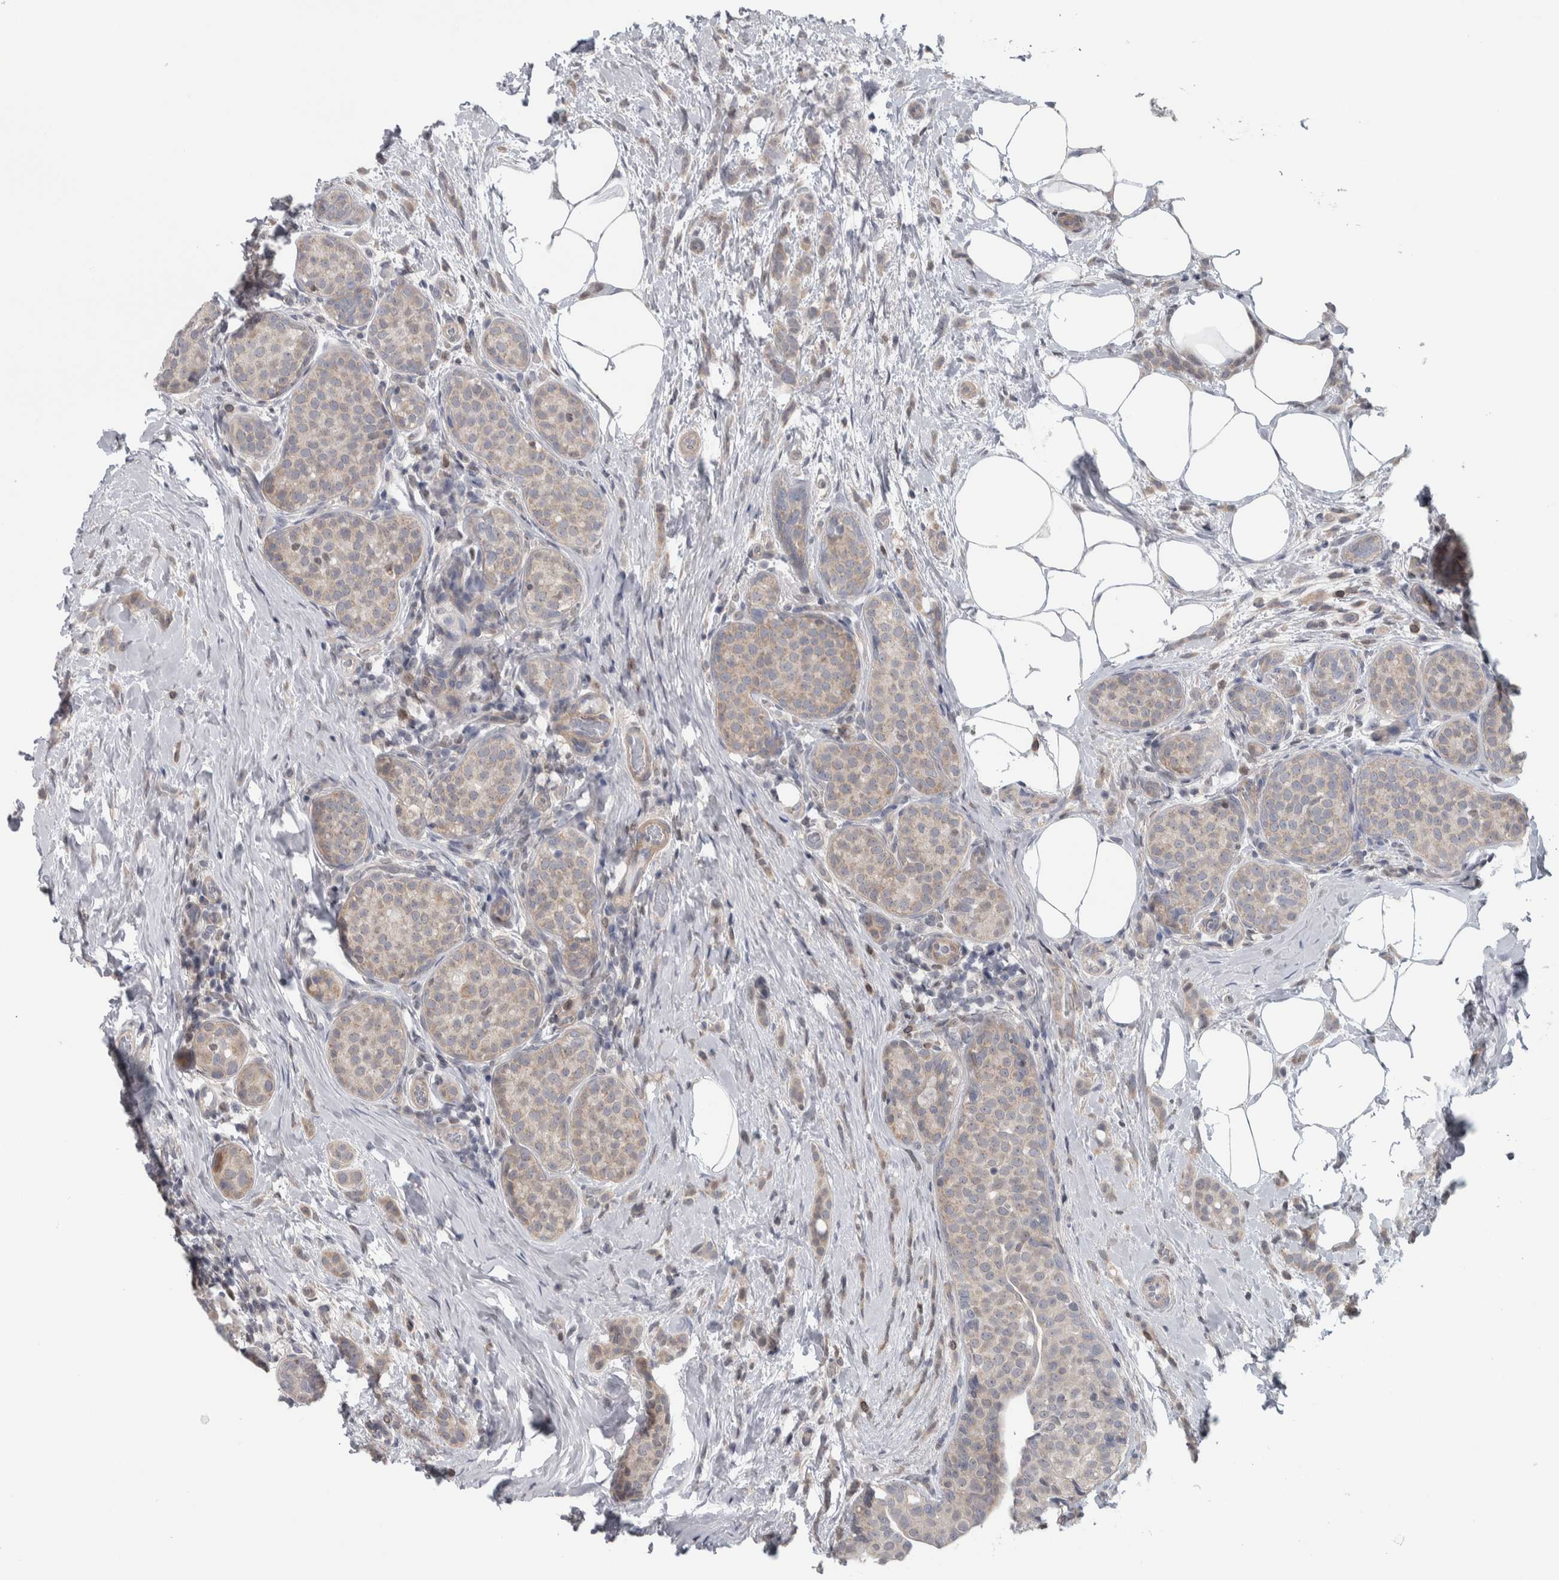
{"staining": {"intensity": "weak", "quantity": ">75%", "location": "cytoplasmic/membranous"}, "tissue": "breast cancer", "cell_type": "Tumor cells", "image_type": "cancer", "snomed": [{"axis": "morphology", "description": "Lobular carcinoma, in situ"}, {"axis": "morphology", "description": "Lobular carcinoma"}, {"axis": "topography", "description": "Breast"}], "caption": "Breast lobular carcinoma in situ stained with a protein marker displays weak staining in tumor cells.", "gene": "CWC27", "patient": {"sex": "female", "age": 41}}